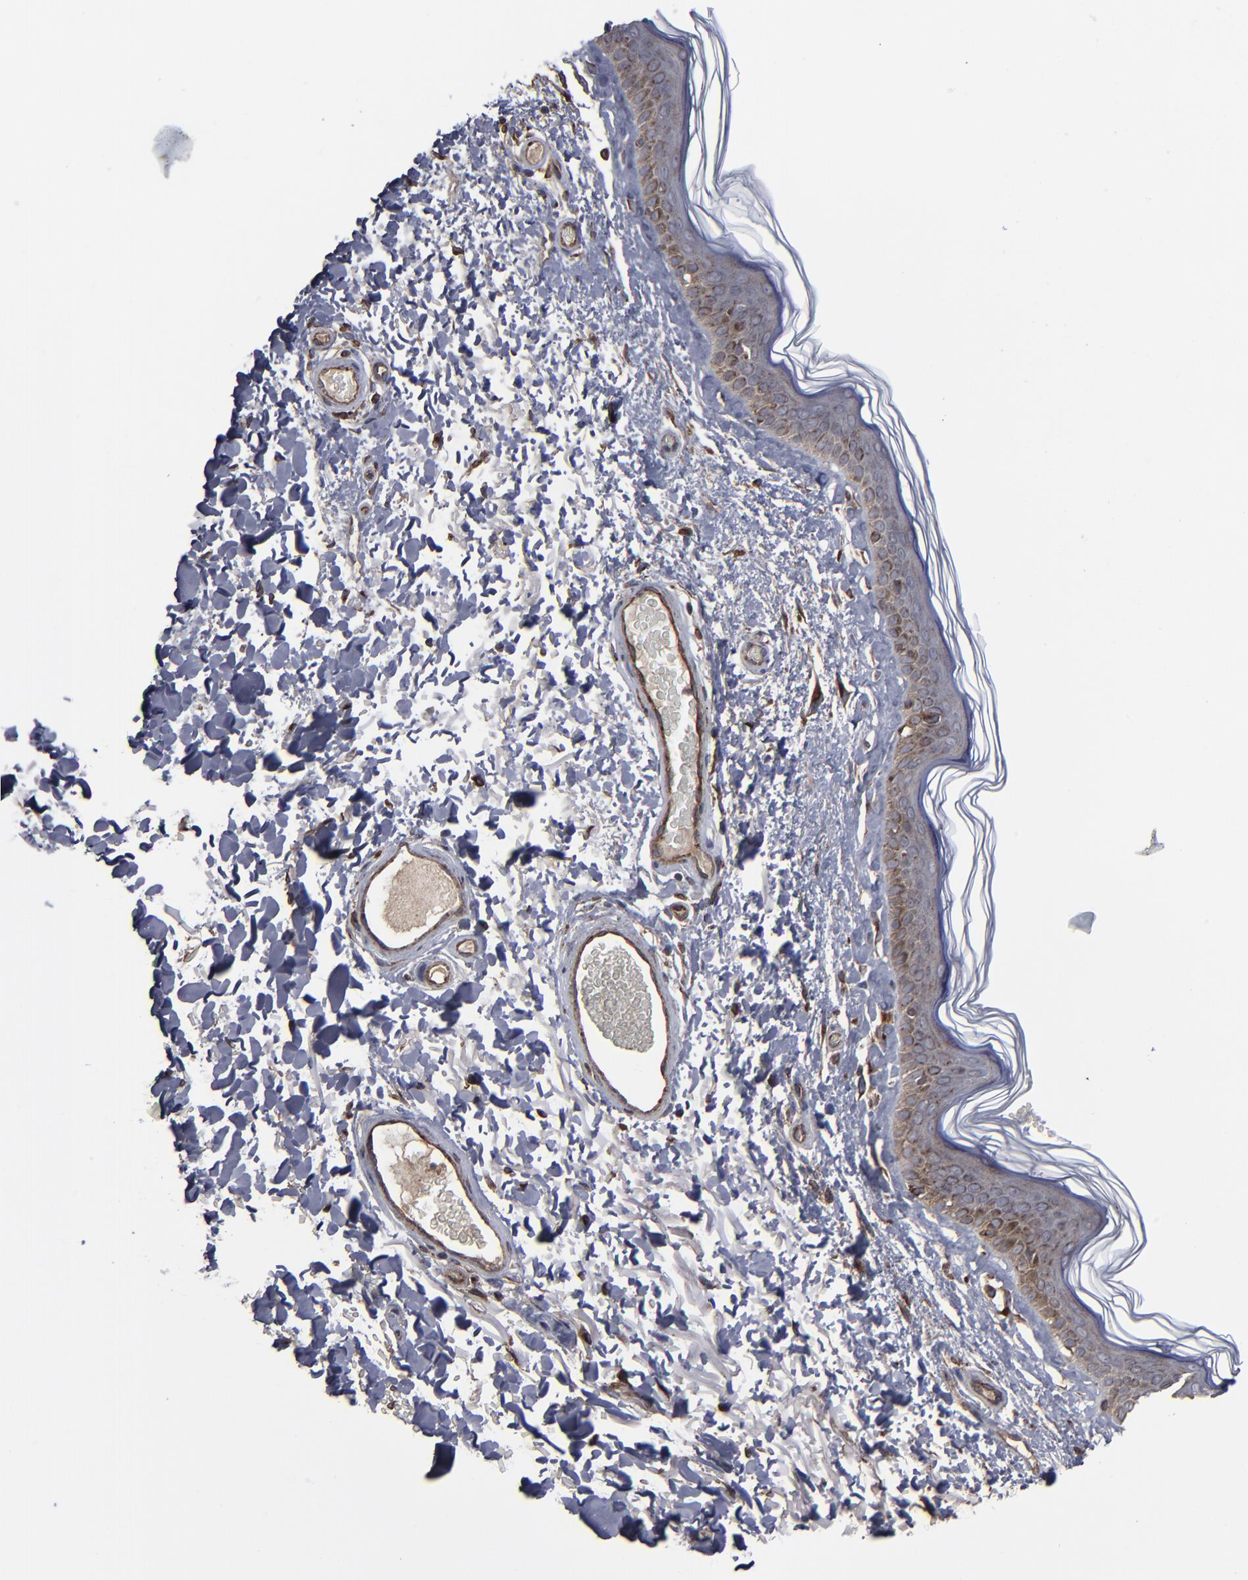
{"staining": {"intensity": "moderate", "quantity": ">75%", "location": "cytoplasmic/membranous"}, "tissue": "skin", "cell_type": "Fibroblasts", "image_type": "normal", "snomed": [{"axis": "morphology", "description": "Normal tissue, NOS"}, {"axis": "topography", "description": "Skin"}], "caption": "Immunohistochemical staining of unremarkable skin demonstrates moderate cytoplasmic/membranous protein positivity in approximately >75% of fibroblasts.", "gene": "CNIH1", "patient": {"sex": "male", "age": 63}}